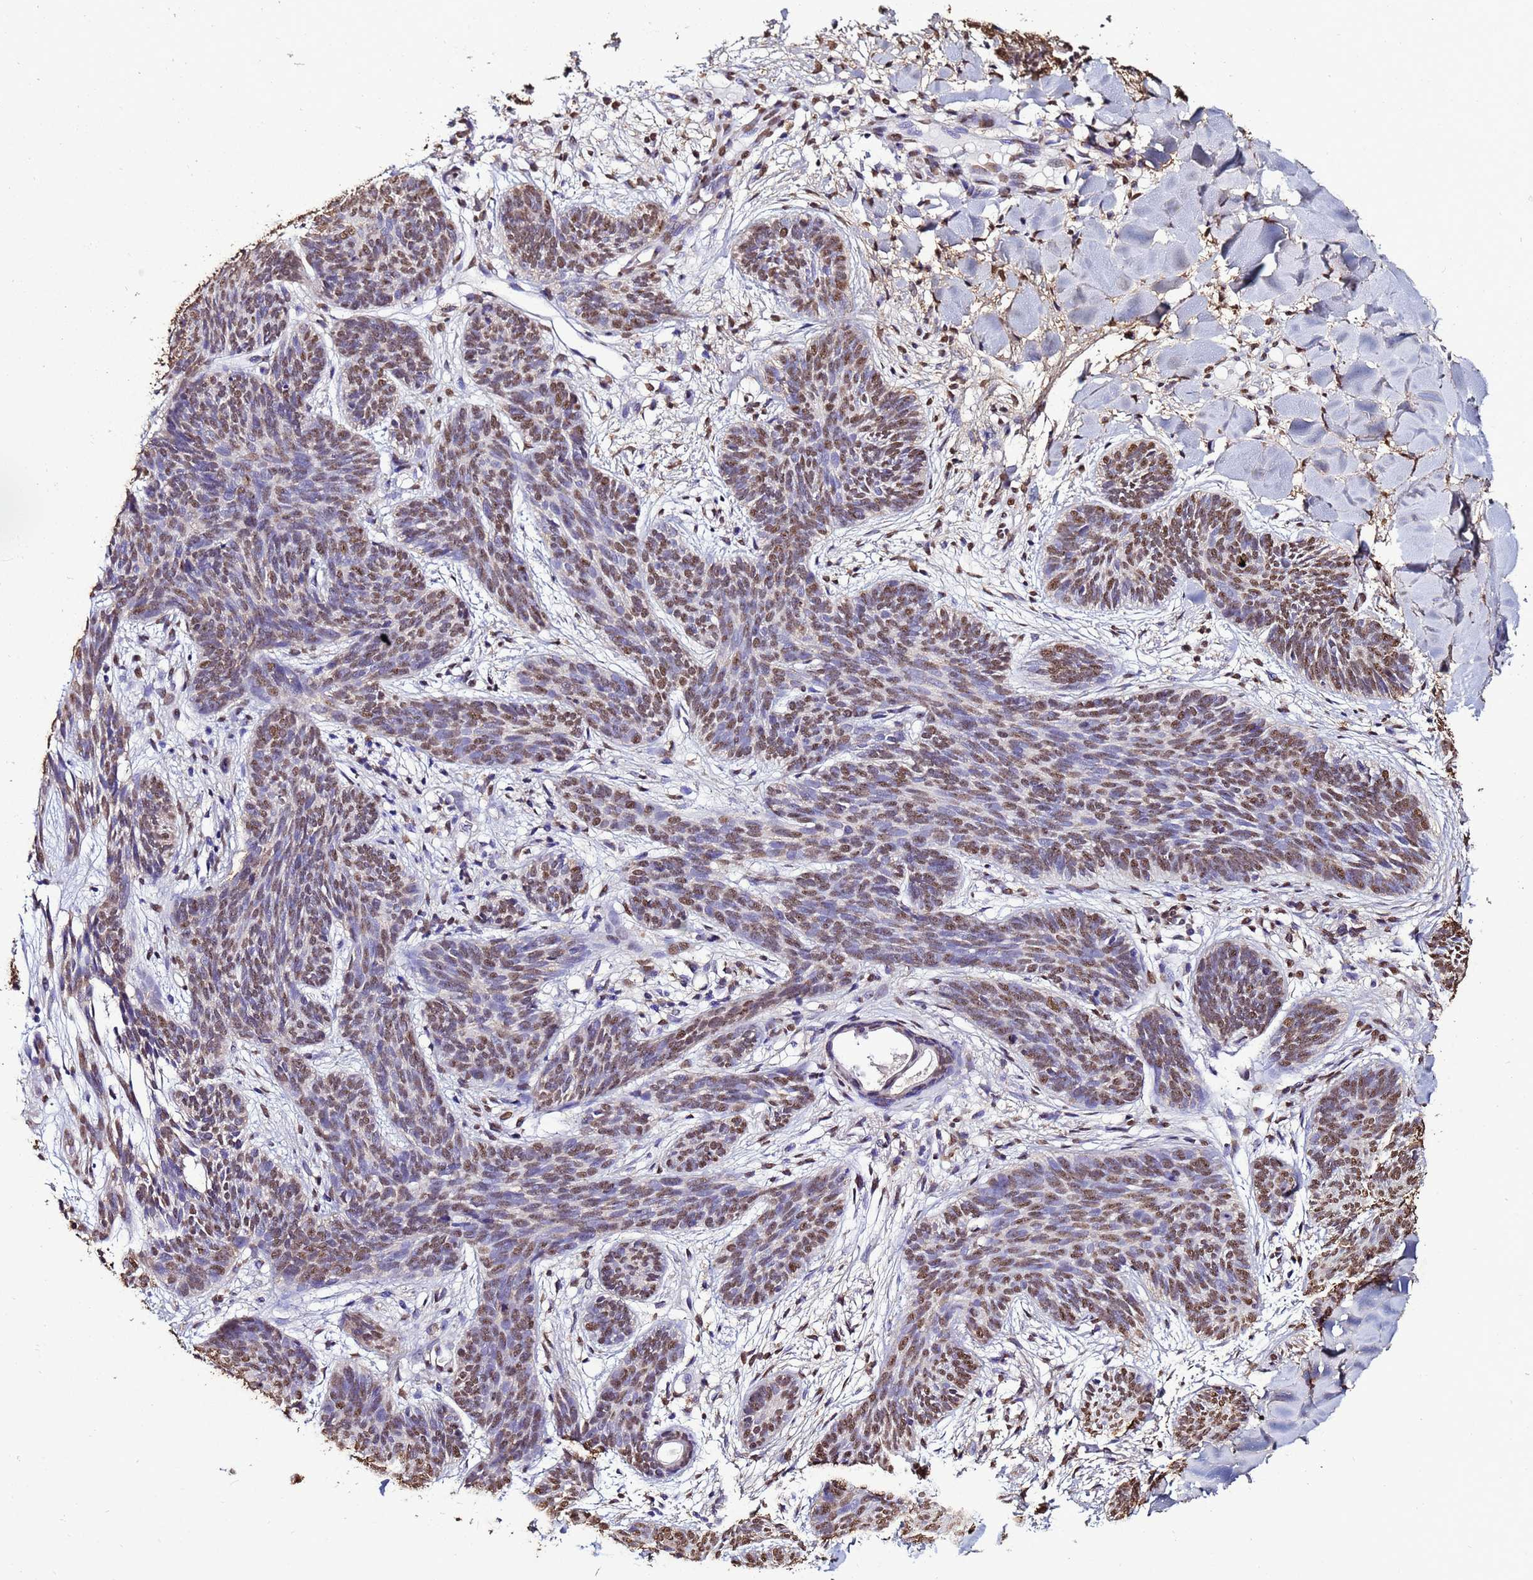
{"staining": {"intensity": "moderate", "quantity": "25%-75%", "location": "nuclear"}, "tissue": "skin cancer", "cell_type": "Tumor cells", "image_type": "cancer", "snomed": [{"axis": "morphology", "description": "Basal cell carcinoma"}, {"axis": "topography", "description": "Skin"}], "caption": "About 25%-75% of tumor cells in human basal cell carcinoma (skin) exhibit moderate nuclear protein staining as visualized by brown immunohistochemical staining.", "gene": "TRIP6", "patient": {"sex": "female", "age": 81}}